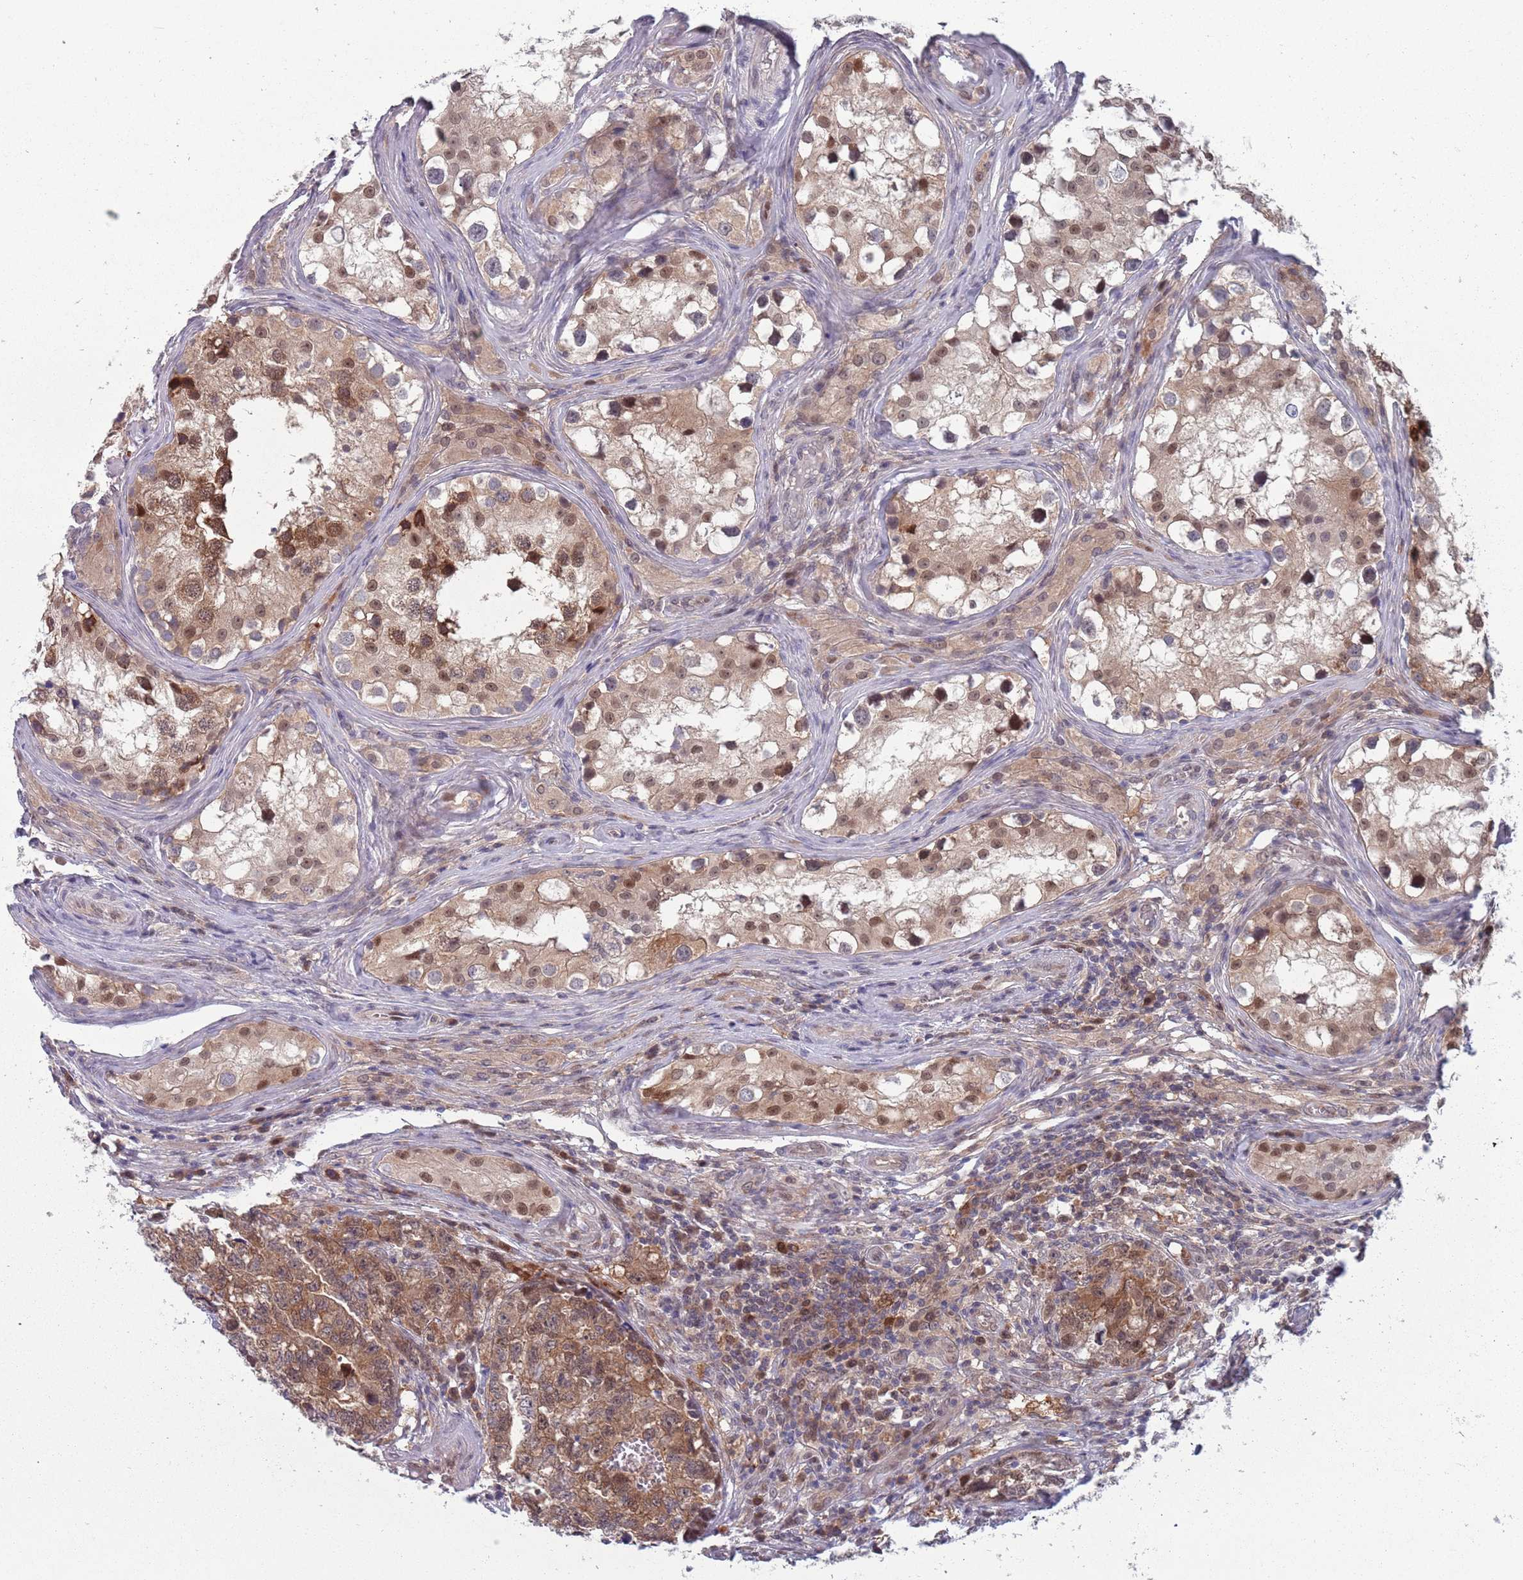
{"staining": {"intensity": "moderate", "quantity": ">75%", "location": "cytoplasmic/membranous"}, "tissue": "testis cancer", "cell_type": "Tumor cells", "image_type": "cancer", "snomed": [{"axis": "morphology", "description": "Carcinoma, Embryonal, NOS"}, {"axis": "topography", "description": "Testis"}], "caption": "Human testis cancer (embryonal carcinoma) stained for a protein (brown) demonstrates moderate cytoplasmic/membranous positive staining in about >75% of tumor cells.", "gene": "CLNS1A", "patient": {"sex": "male", "age": 31}}